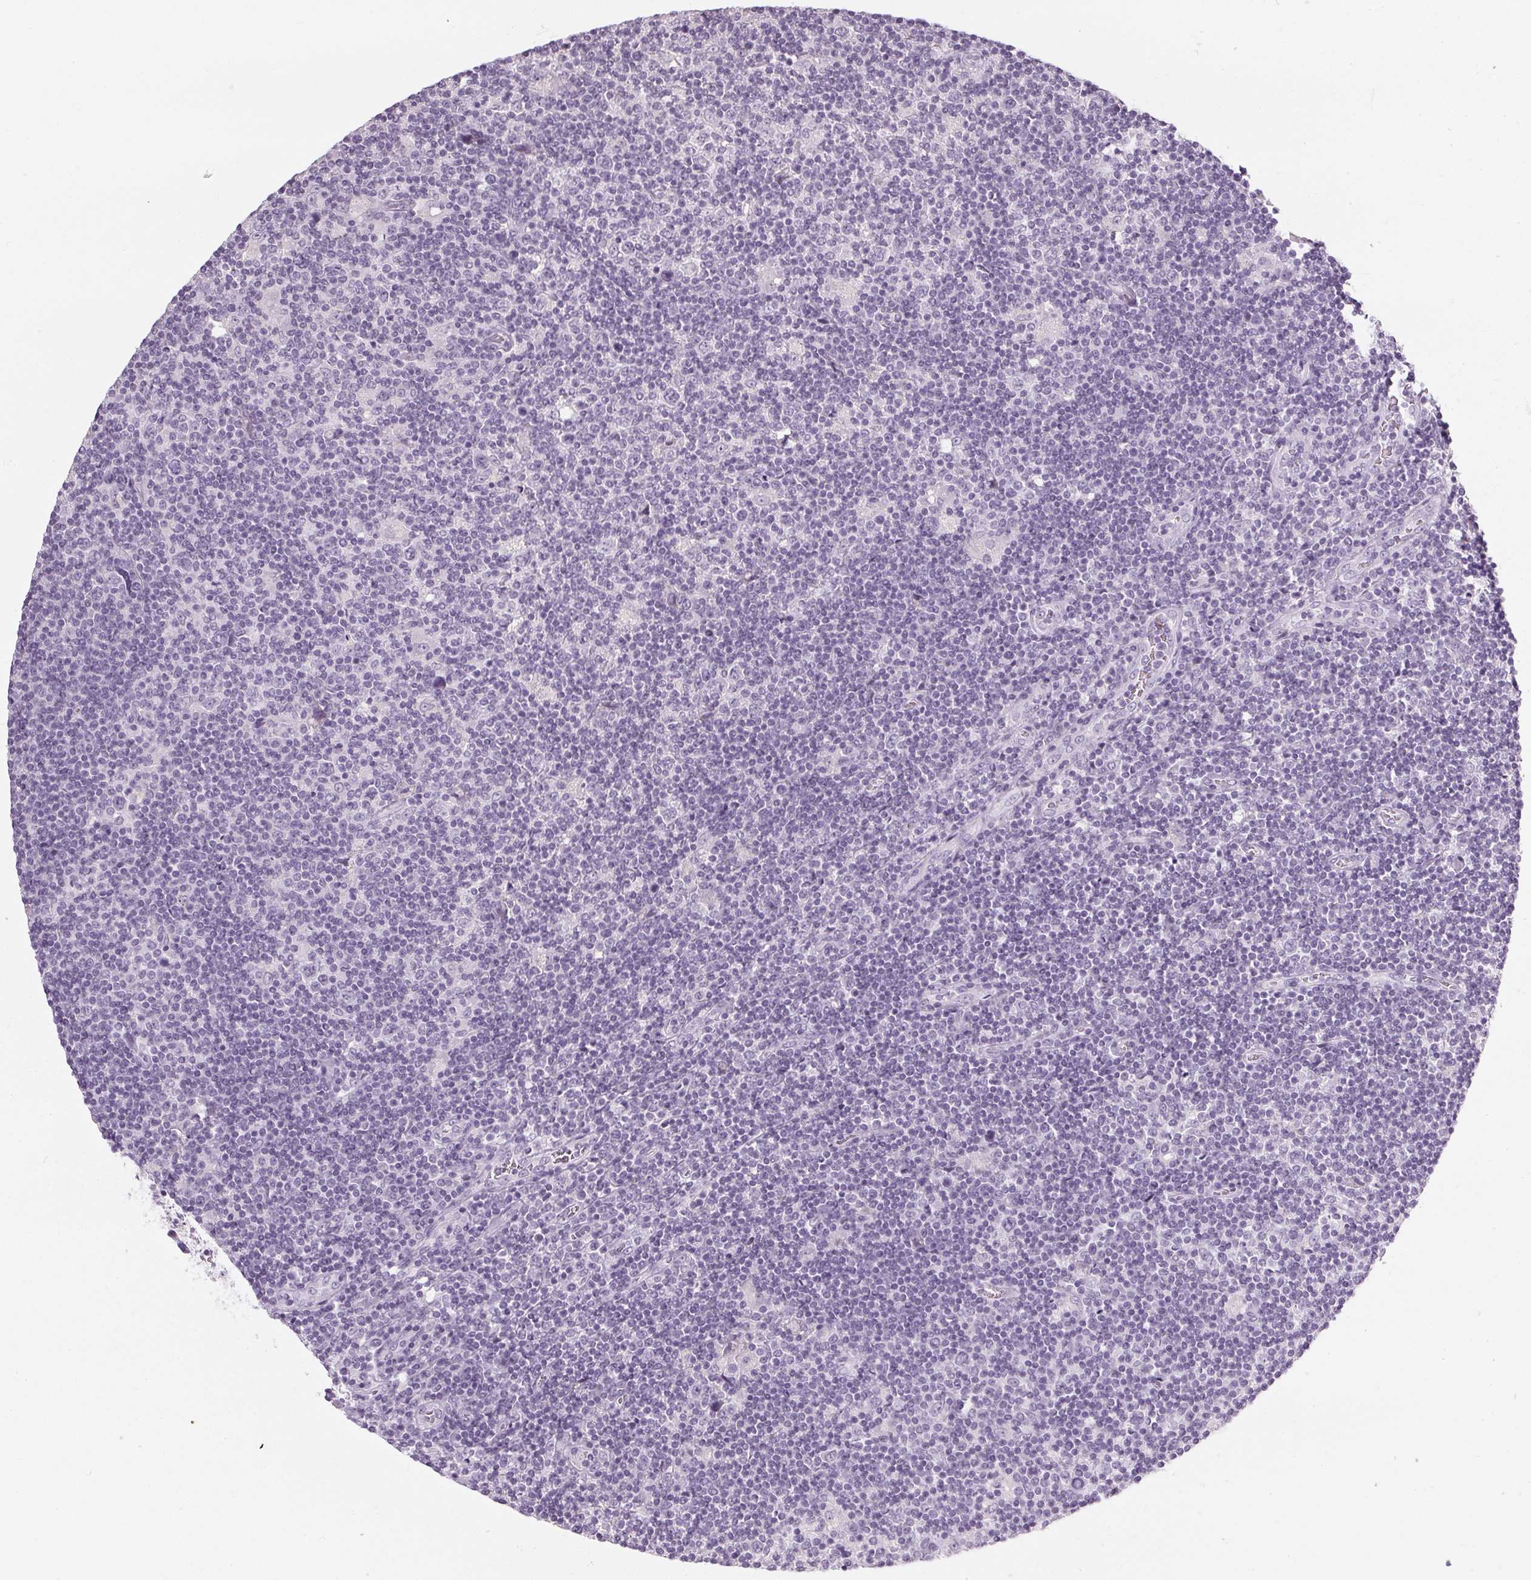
{"staining": {"intensity": "negative", "quantity": "none", "location": "none"}, "tissue": "lymphoma", "cell_type": "Tumor cells", "image_type": "cancer", "snomed": [{"axis": "morphology", "description": "Hodgkin's disease, NOS"}, {"axis": "topography", "description": "Lymph node"}], "caption": "Tumor cells show no significant protein positivity in Hodgkin's disease.", "gene": "TMEM72", "patient": {"sex": "male", "age": 40}}